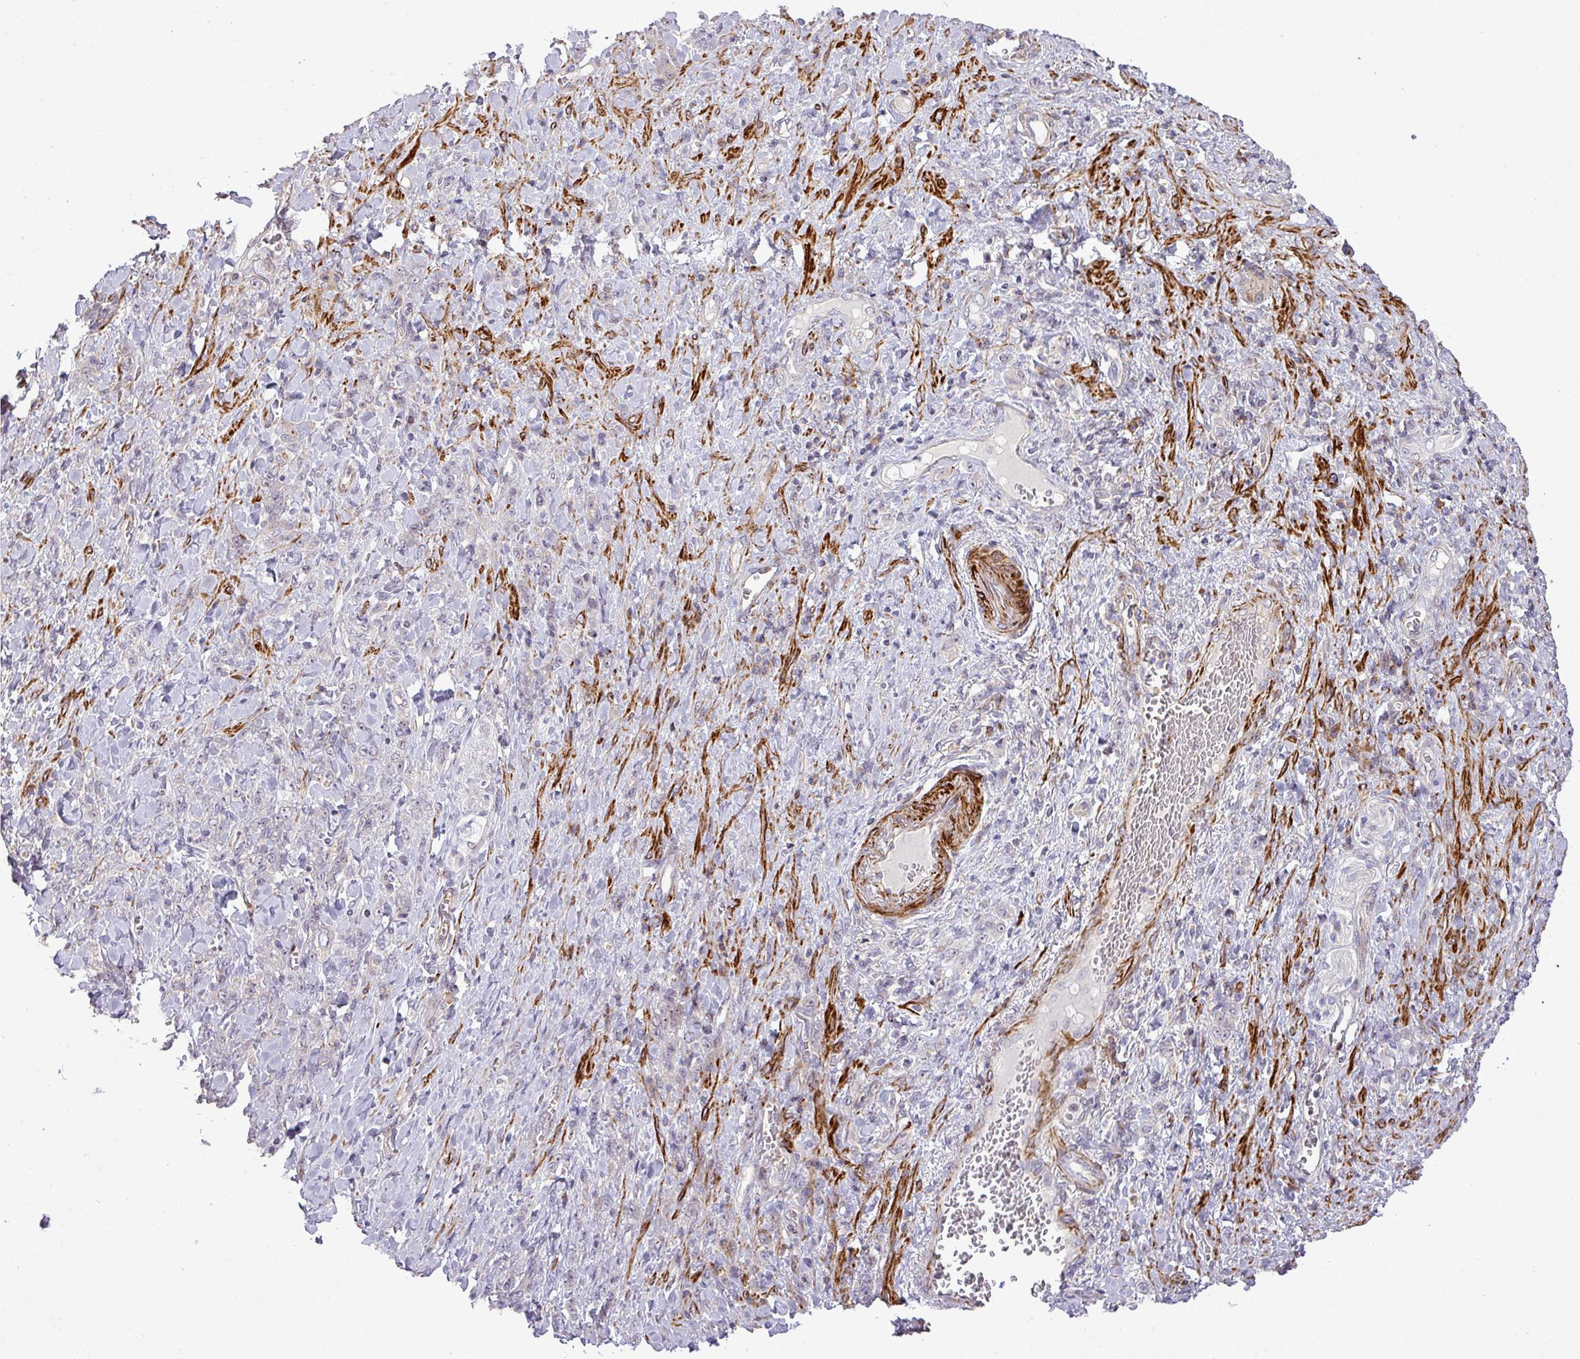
{"staining": {"intensity": "negative", "quantity": "none", "location": "none"}, "tissue": "stomach cancer", "cell_type": "Tumor cells", "image_type": "cancer", "snomed": [{"axis": "morphology", "description": "Normal tissue, NOS"}, {"axis": "morphology", "description": "Adenocarcinoma, NOS"}, {"axis": "topography", "description": "Stomach"}], "caption": "DAB (3,3'-diaminobenzidine) immunohistochemical staining of stomach cancer reveals no significant expression in tumor cells.", "gene": "TPRA1", "patient": {"sex": "male", "age": 82}}